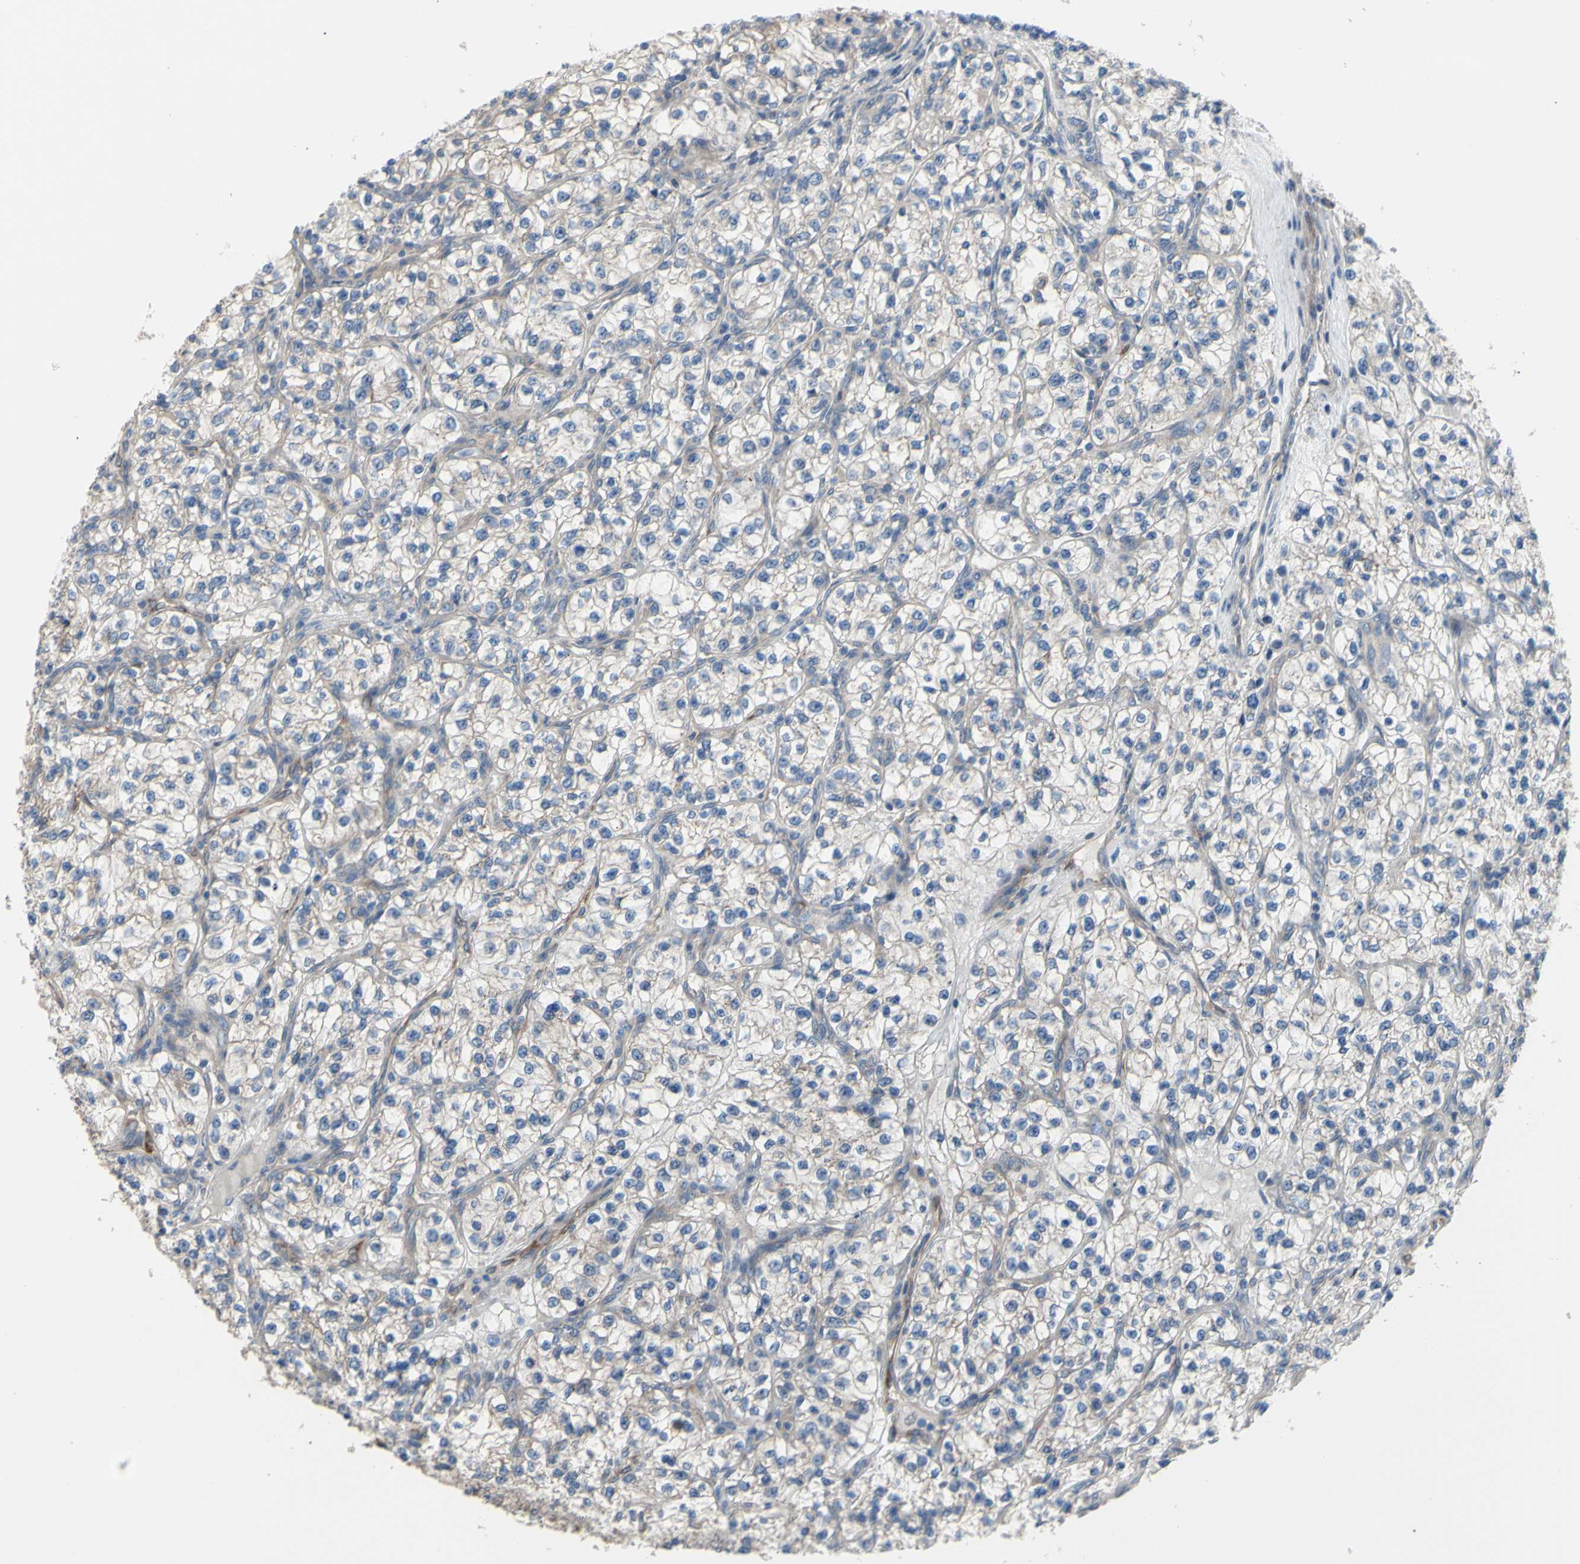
{"staining": {"intensity": "weak", "quantity": "<25%", "location": "cytoplasmic/membranous"}, "tissue": "renal cancer", "cell_type": "Tumor cells", "image_type": "cancer", "snomed": [{"axis": "morphology", "description": "Adenocarcinoma, NOS"}, {"axis": "topography", "description": "Kidney"}], "caption": "DAB immunohistochemical staining of human renal cancer (adenocarcinoma) demonstrates no significant expression in tumor cells.", "gene": "GRAMD2B", "patient": {"sex": "female", "age": 57}}